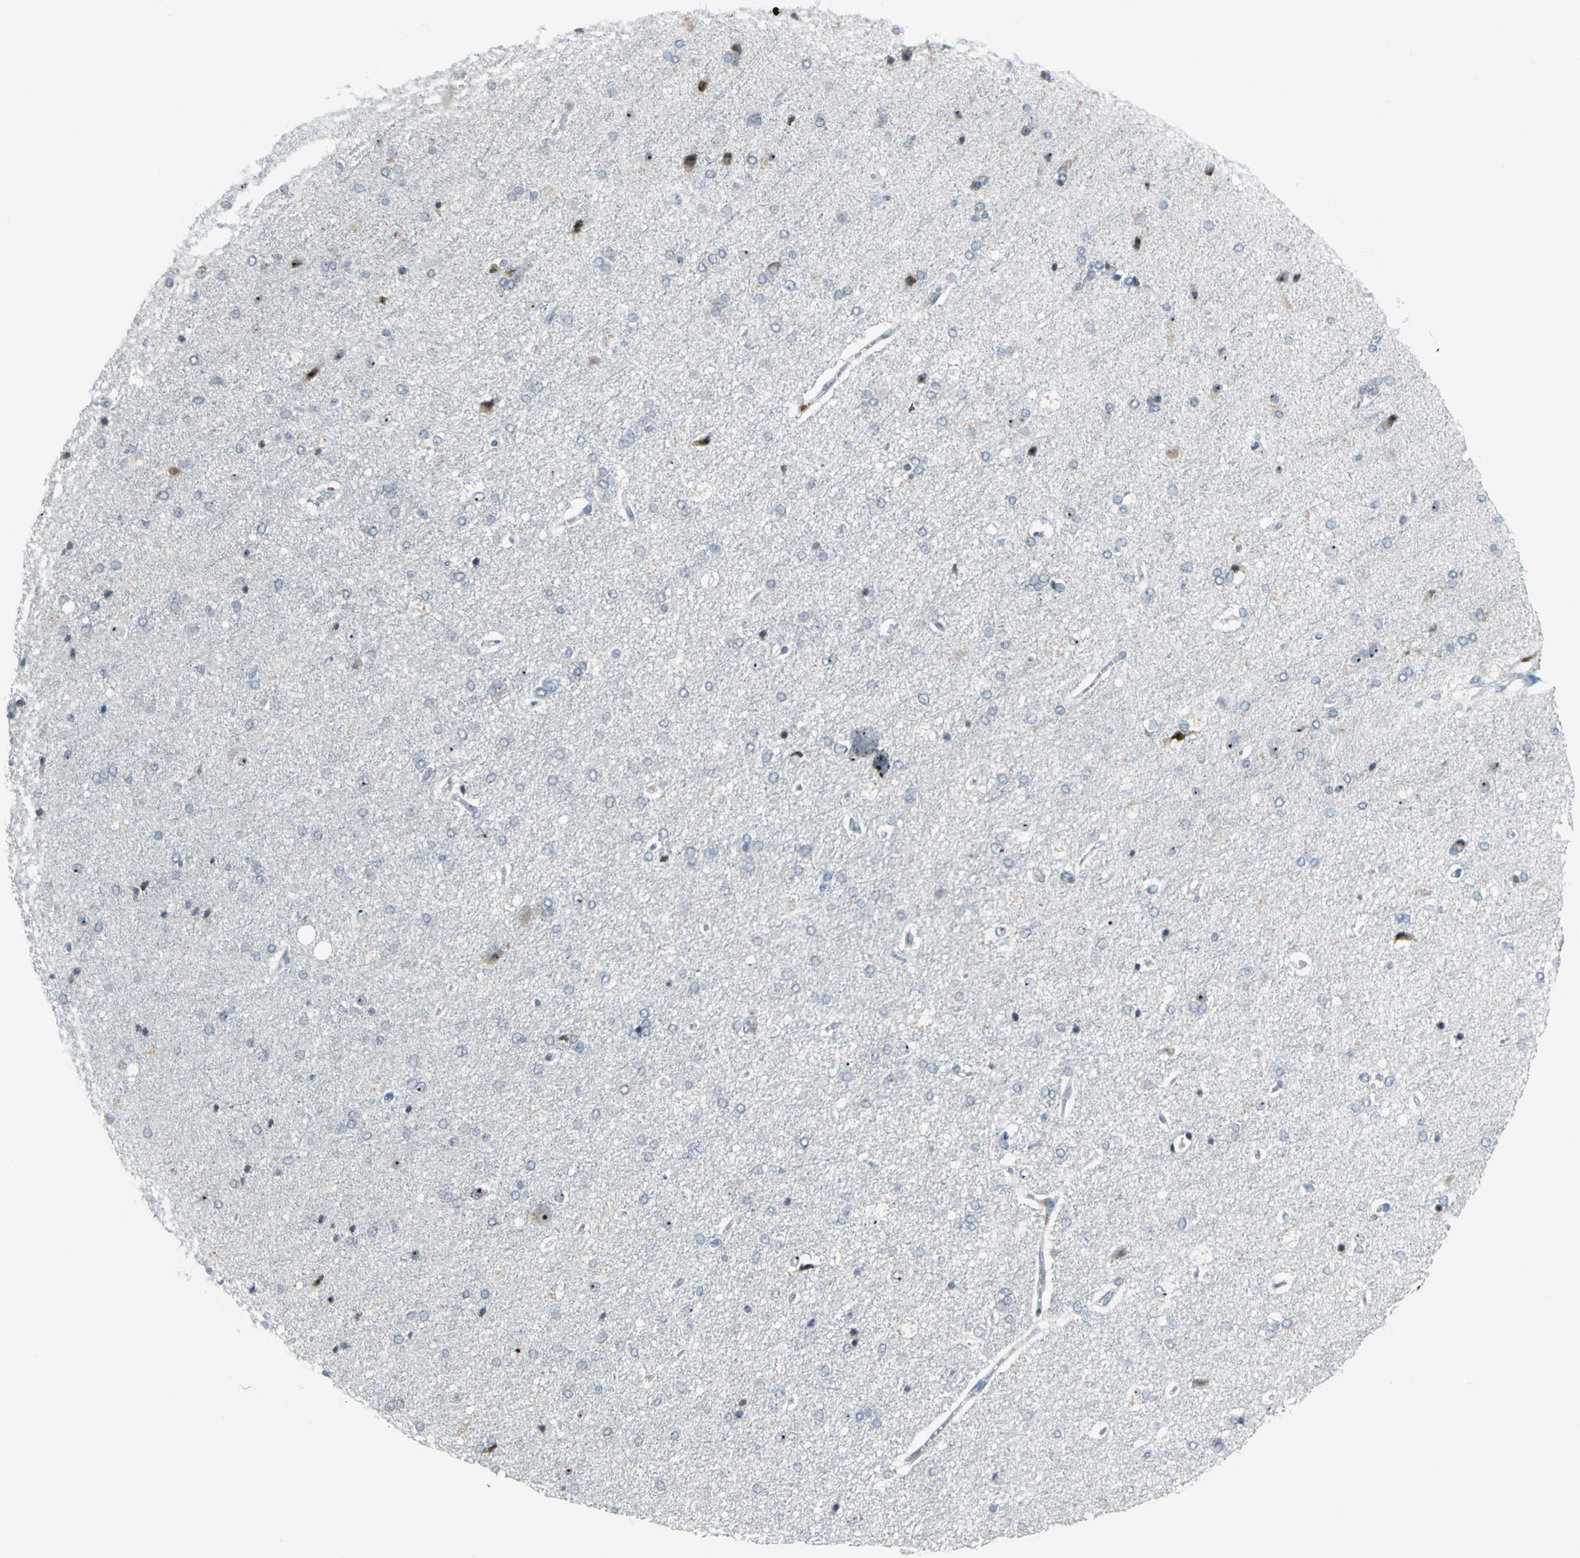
{"staining": {"intensity": "negative", "quantity": "none", "location": "none"}, "tissue": "cerebral cortex", "cell_type": "Endothelial cells", "image_type": "normal", "snomed": [{"axis": "morphology", "description": "Normal tissue, NOS"}, {"axis": "topography", "description": "Cerebral cortex"}], "caption": "Immunohistochemical staining of unremarkable human cerebral cortex reveals no significant staining in endothelial cells. (Brightfield microscopy of DAB IHC at high magnification).", "gene": "MYBBP1A", "patient": {"sex": "male", "age": 62}}